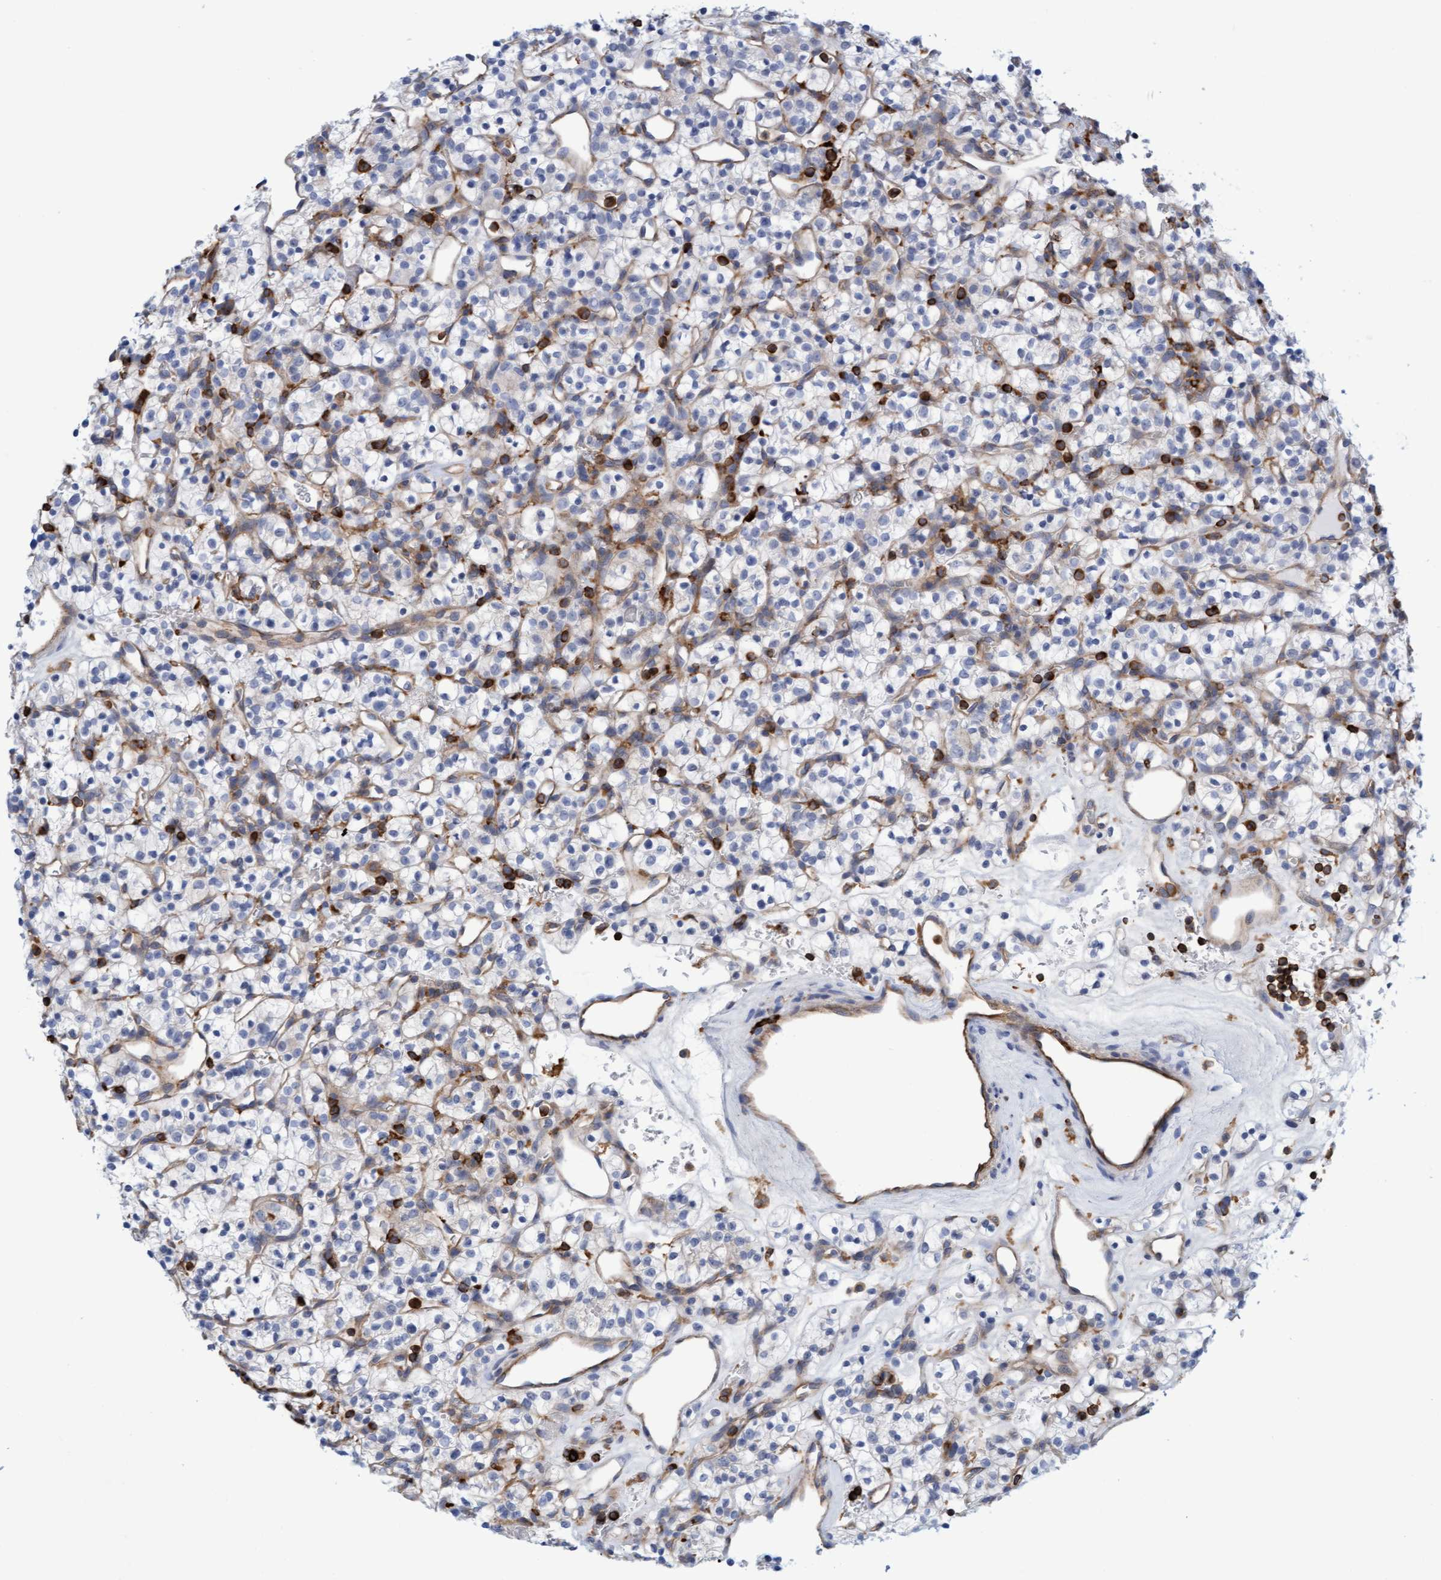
{"staining": {"intensity": "negative", "quantity": "none", "location": "none"}, "tissue": "renal cancer", "cell_type": "Tumor cells", "image_type": "cancer", "snomed": [{"axis": "morphology", "description": "Adenocarcinoma, NOS"}, {"axis": "topography", "description": "Kidney"}], "caption": "DAB (3,3'-diaminobenzidine) immunohistochemical staining of human renal adenocarcinoma reveals no significant staining in tumor cells.", "gene": "FNBP1", "patient": {"sex": "female", "age": 57}}